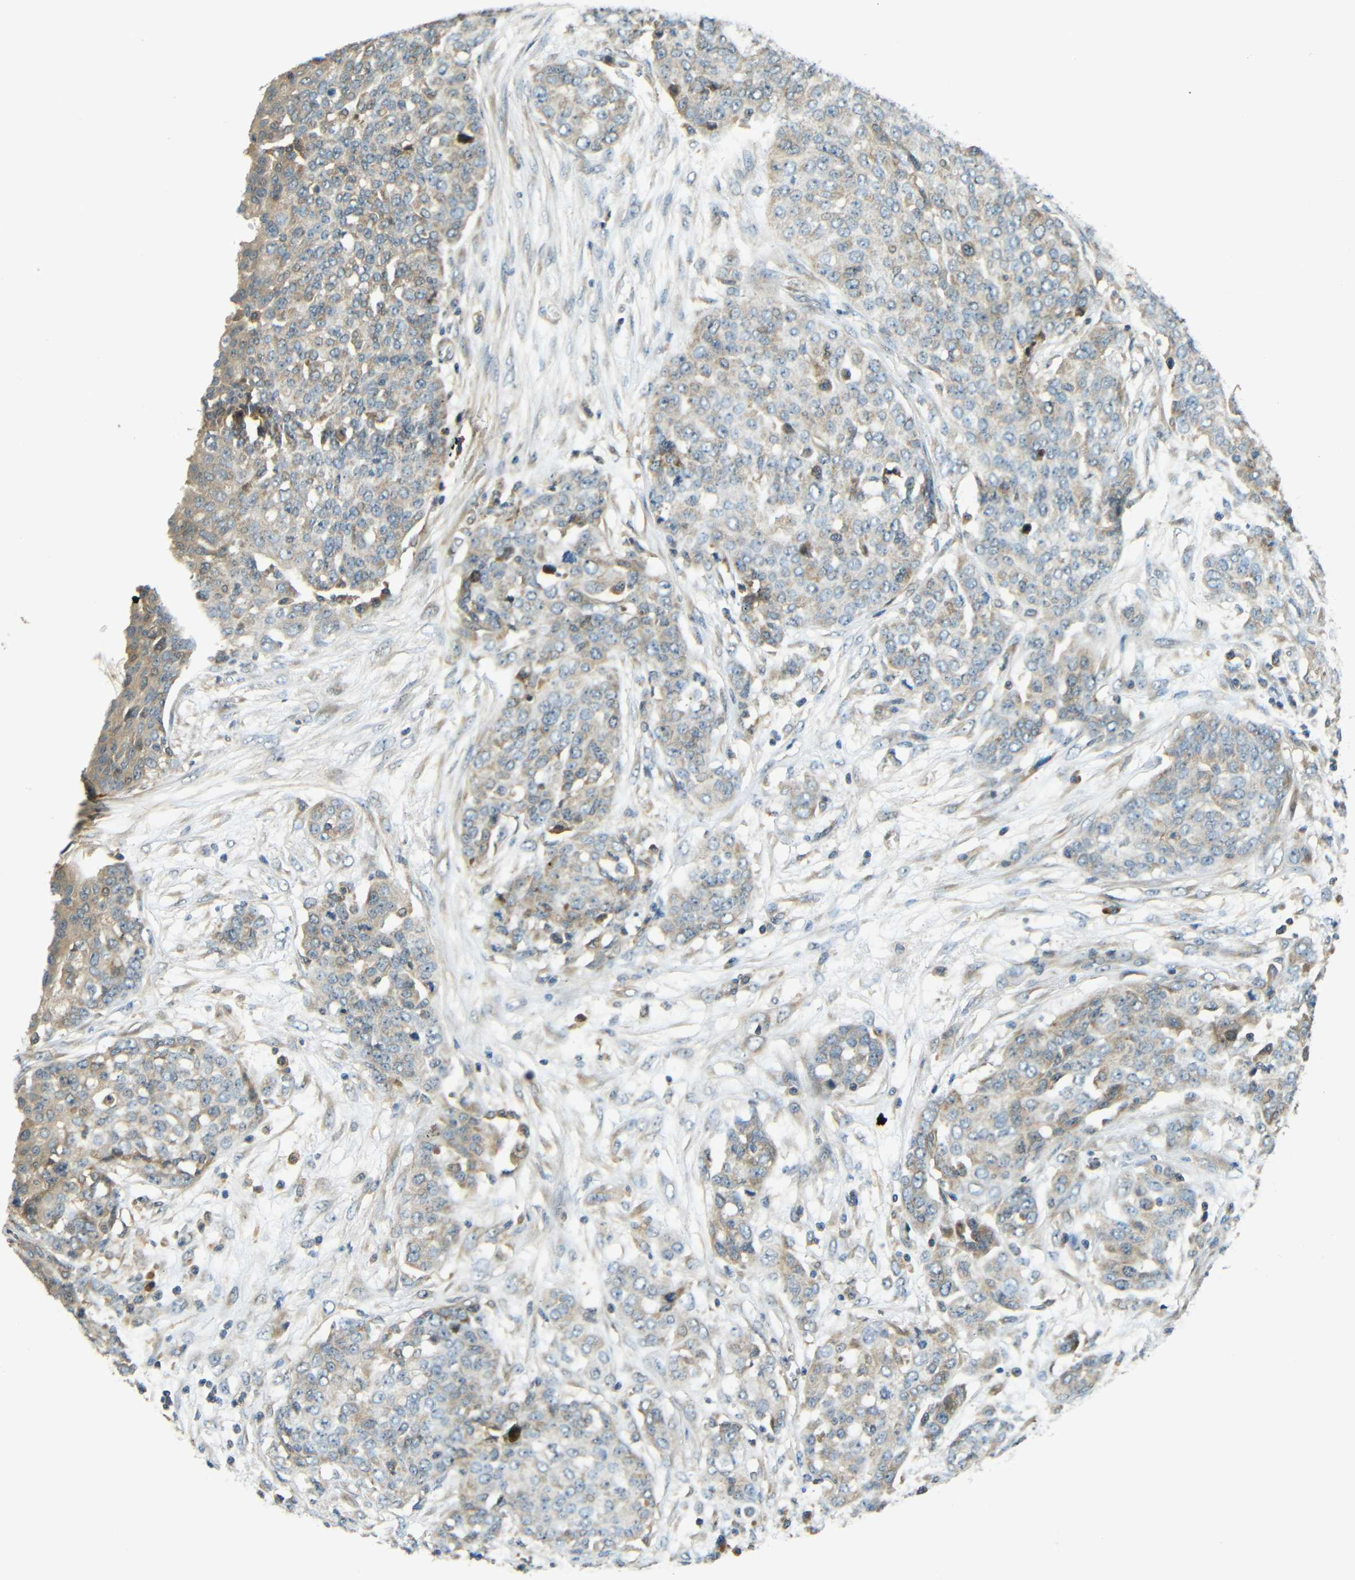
{"staining": {"intensity": "weak", "quantity": "<25%", "location": "cytoplasmic/membranous"}, "tissue": "ovarian cancer", "cell_type": "Tumor cells", "image_type": "cancer", "snomed": [{"axis": "morphology", "description": "Cystadenocarcinoma, serous, NOS"}, {"axis": "topography", "description": "Soft tissue"}, {"axis": "topography", "description": "Ovary"}], "caption": "DAB (3,3'-diaminobenzidine) immunohistochemical staining of ovarian cancer (serous cystadenocarcinoma) exhibits no significant staining in tumor cells.", "gene": "FNDC3A", "patient": {"sex": "female", "age": 57}}